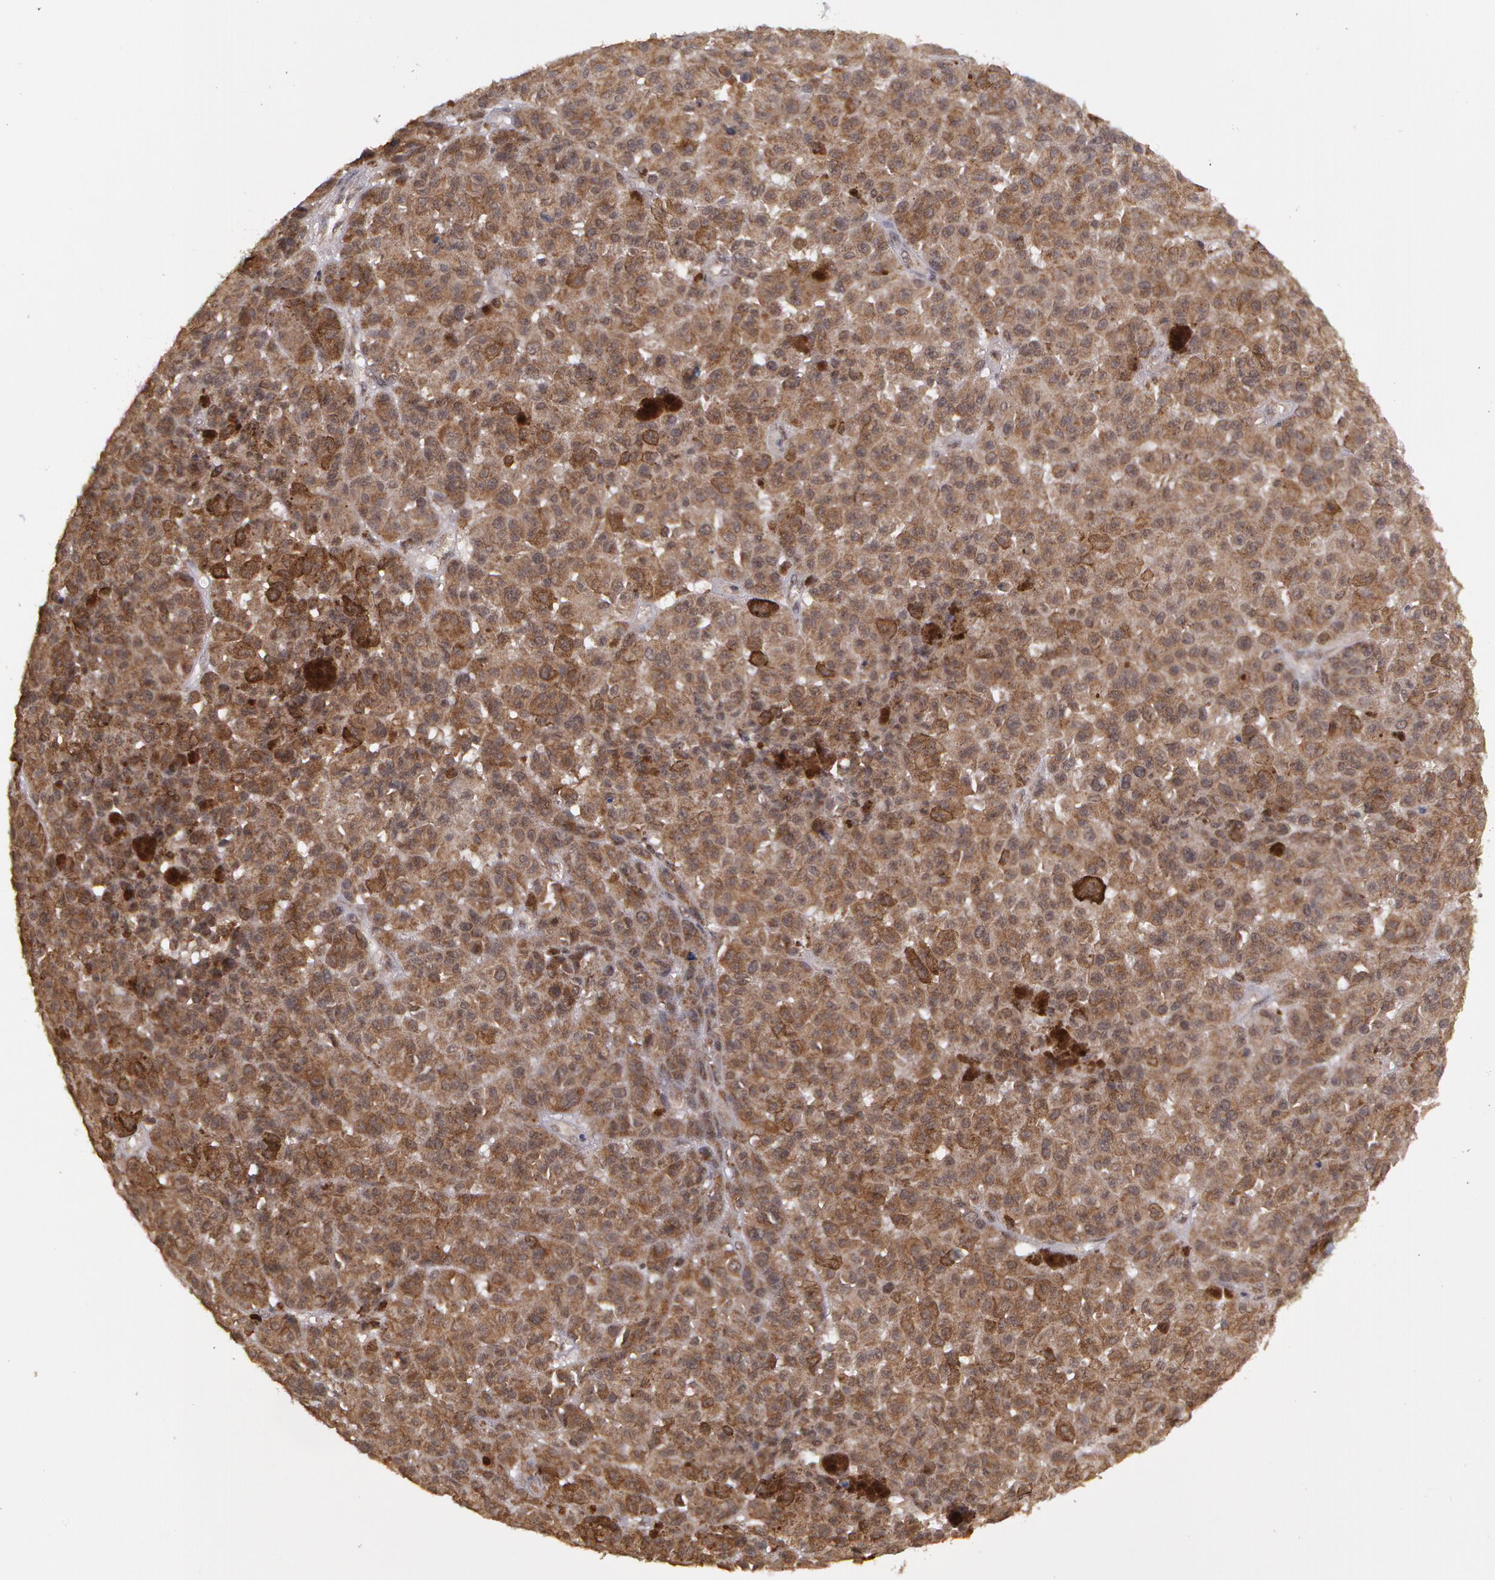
{"staining": {"intensity": "strong", "quantity": ">75%", "location": "cytoplasmic/membranous"}, "tissue": "melanoma", "cell_type": "Tumor cells", "image_type": "cancer", "snomed": [{"axis": "morphology", "description": "Malignant melanoma, NOS"}, {"axis": "topography", "description": "Skin"}], "caption": "Protein staining demonstrates strong cytoplasmic/membranous expression in about >75% of tumor cells in malignant melanoma. (brown staining indicates protein expression, while blue staining denotes nuclei).", "gene": "GLIS1", "patient": {"sex": "male", "age": 64}}